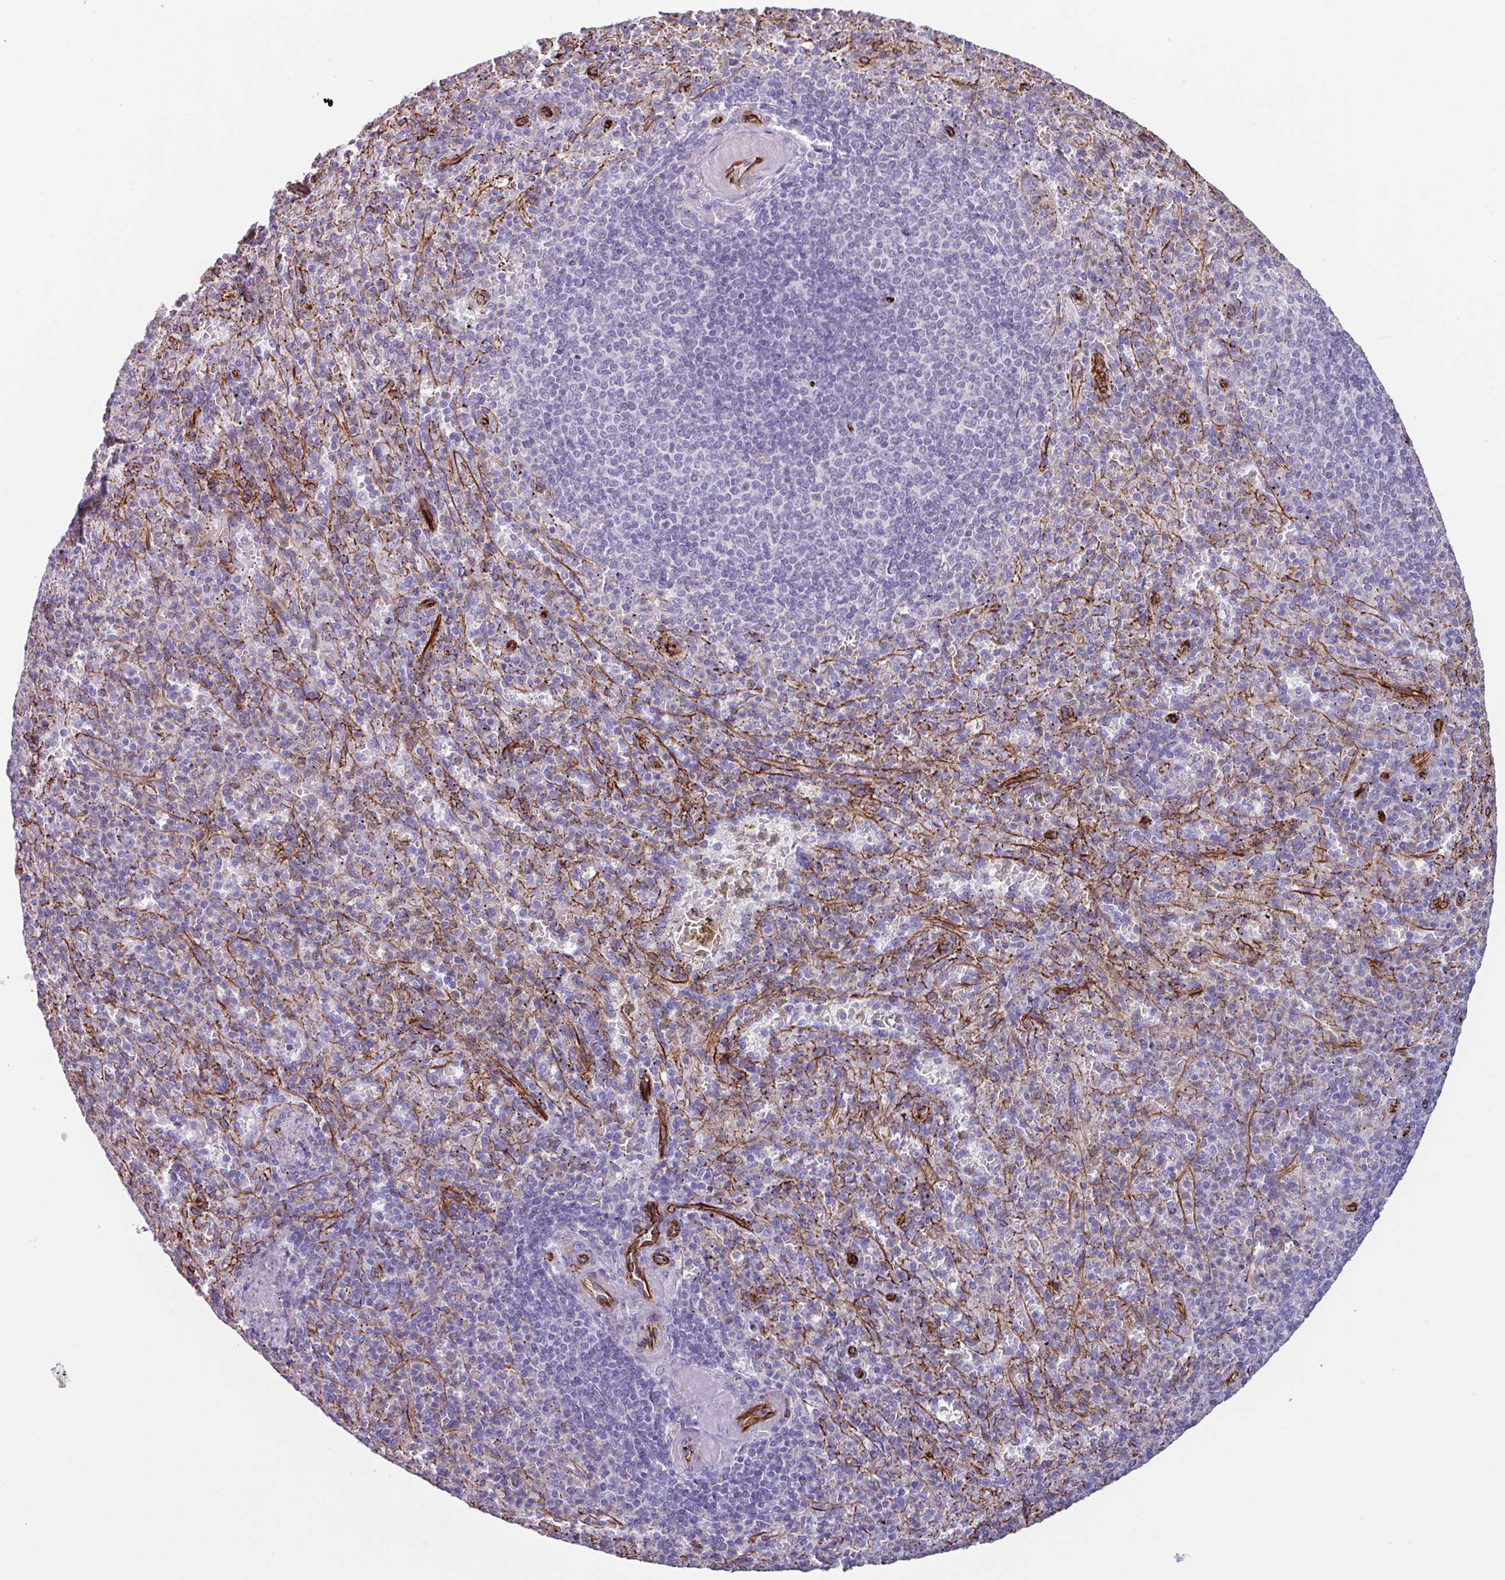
{"staining": {"intensity": "negative", "quantity": "none", "location": "none"}, "tissue": "spleen", "cell_type": "Cells in red pulp", "image_type": "normal", "snomed": [{"axis": "morphology", "description": "Normal tissue, NOS"}, {"axis": "topography", "description": "Spleen"}], "caption": "Unremarkable spleen was stained to show a protein in brown. There is no significant expression in cells in red pulp. The staining was performed using DAB to visualize the protein expression in brown, while the nuclei were stained in blue with hematoxylin (Magnification: 20x).", "gene": "BTD", "patient": {"sex": "female", "age": 74}}